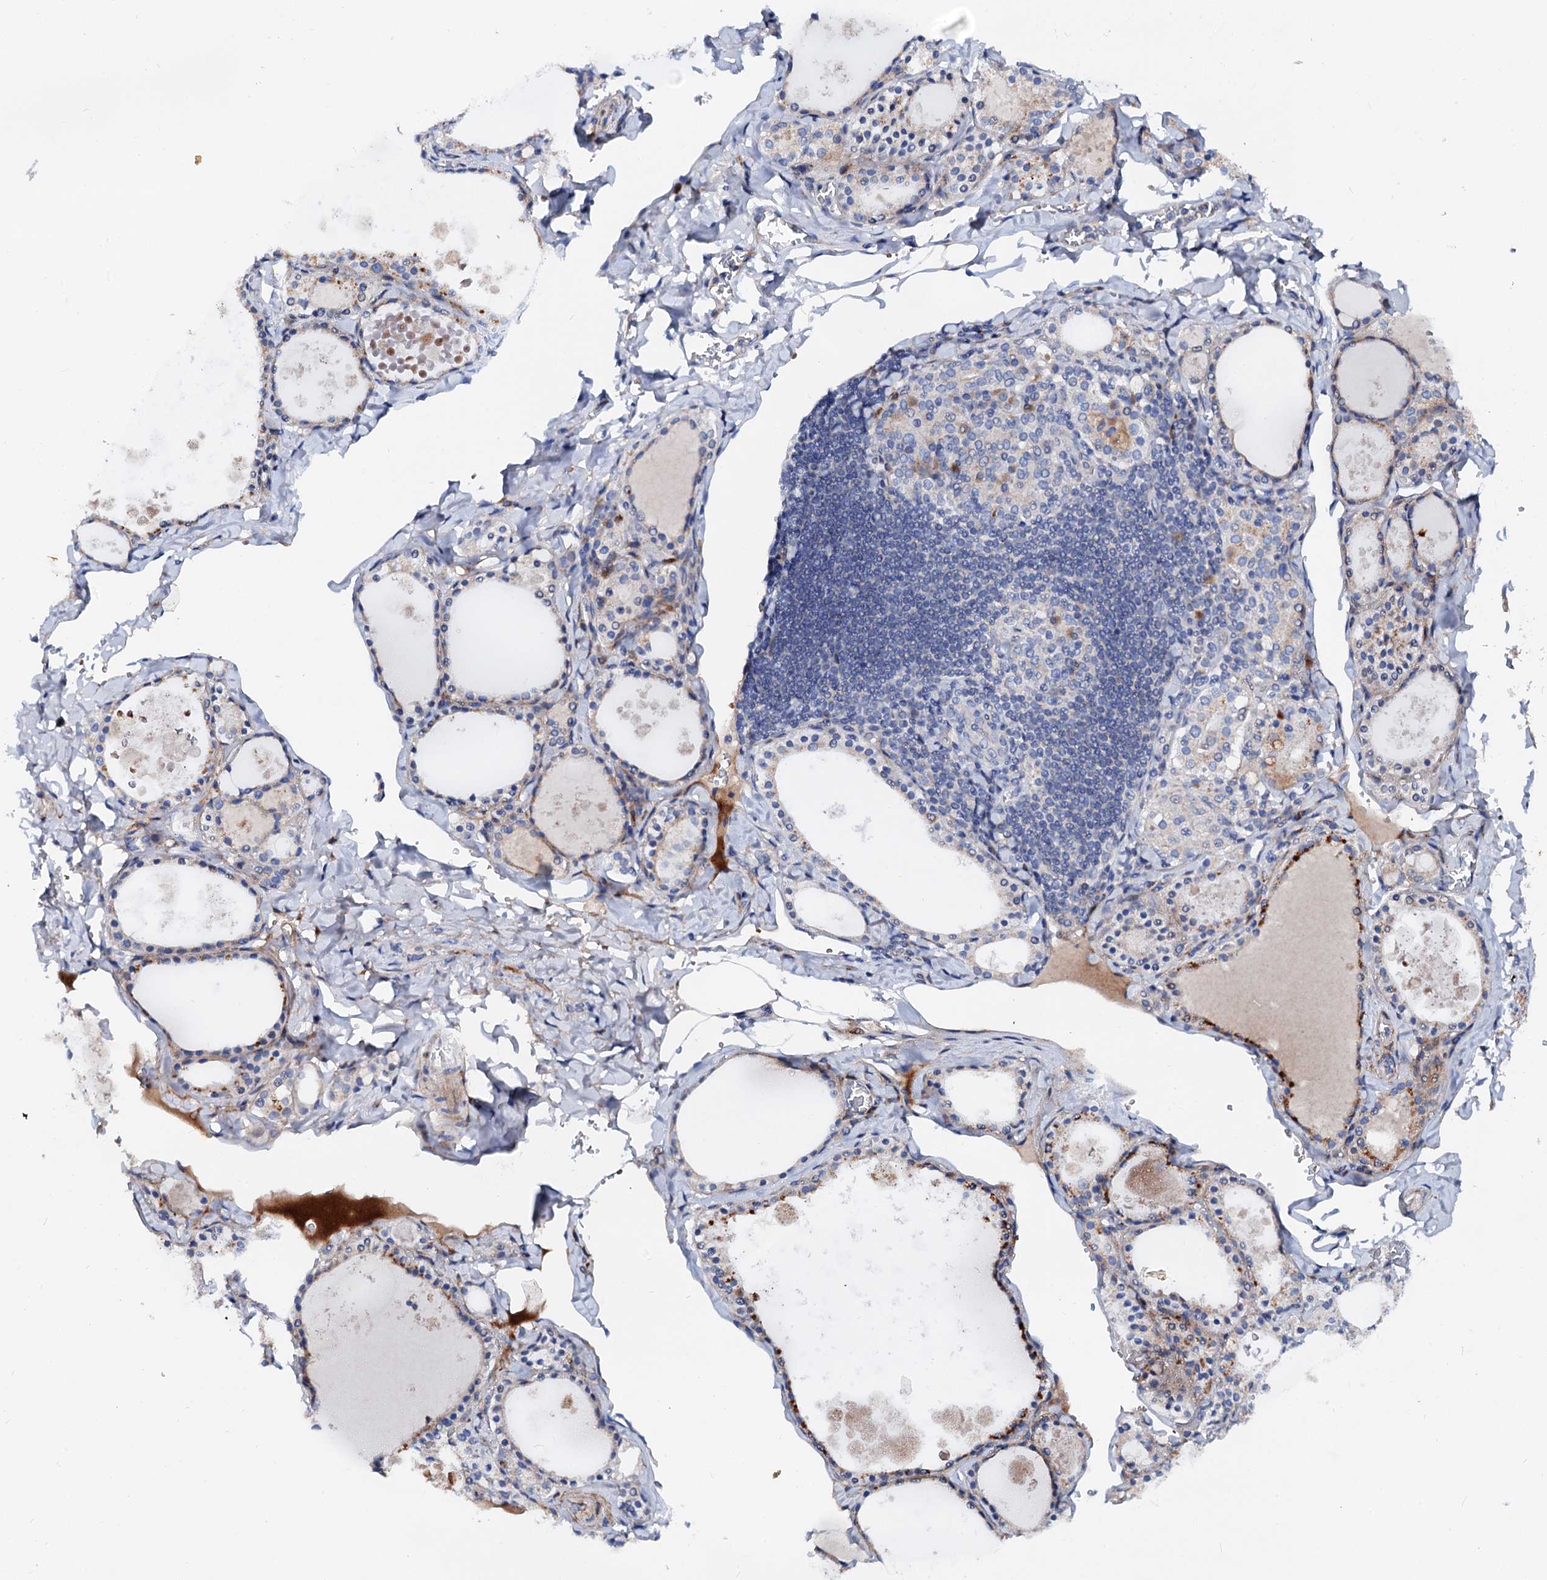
{"staining": {"intensity": "moderate", "quantity": "<25%", "location": "cytoplasmic/membranous"}, "tissue": "thyroid gland", "cell_type": "Glandular cells", "image_type": "normal", "snomed": [{"axis": "morphology", "description": "Normal tissue, NOS"}, {"axis": "topography", "description": "Thyroid gland"}], "caption": "The photomicrograph reveals staining of normal thyroid gland, revealing moderate cytoplasmic/membranous protein staining (brown color) within glandular cells.", "gene": "SLC10A7", "patient": {"sex": "male", "age": 56}}